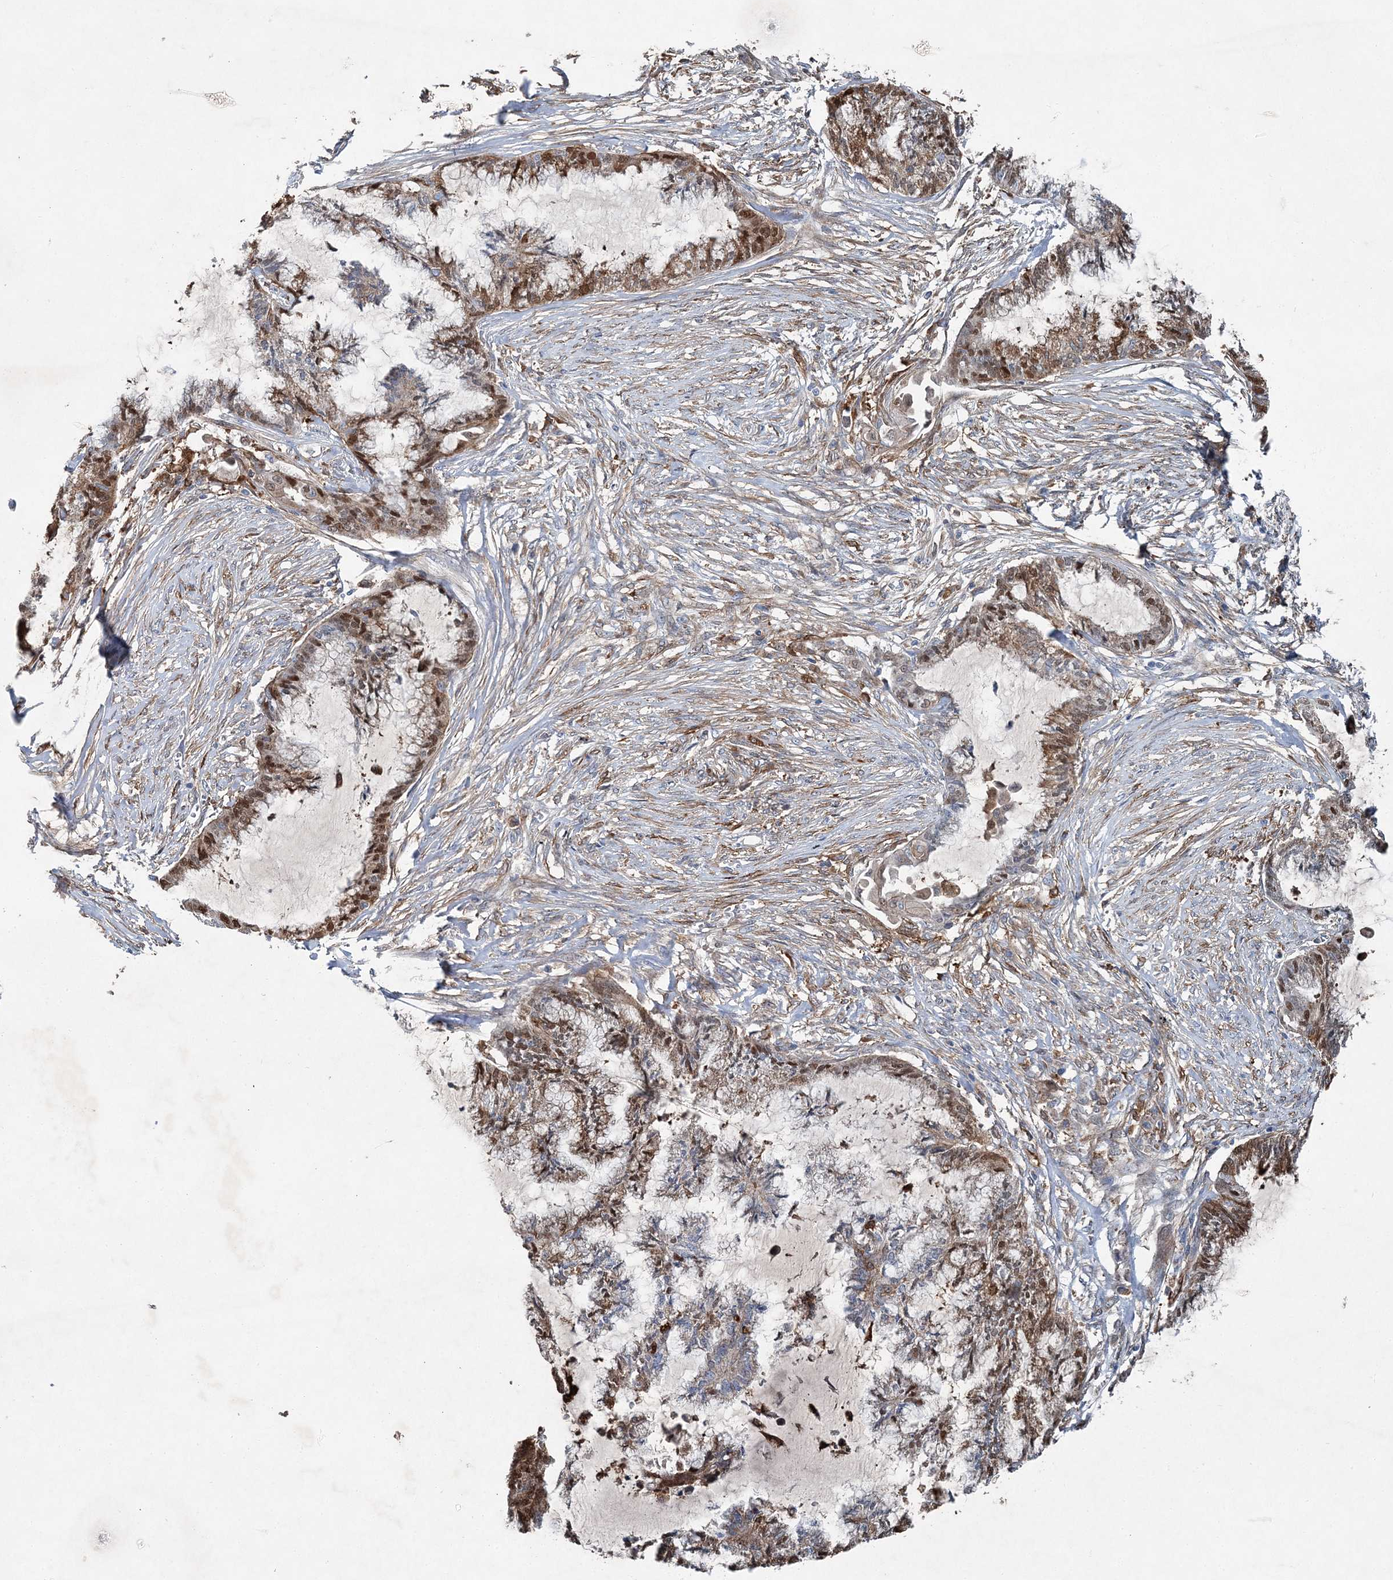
{"staining": {"intensity": "moderate", "quantity": ">75%", "location": "cytoplasmic/membranous,nuclear"}, "tissue": "endometrial cancer", "cell_type": "Tumor cells", "image_type": "cancer", "snomed": [{"axis": "morphology", "description": "Adenocarcinoma, NOS"}, {"axis": "topography", "description": "Endometrium"}], "caption": "Moderate cytoplasmic/membranous and nuclear staining for a protein is present in about >75% of tumor cells of endometrial cancer (adenocarcinoma) using immunohistochemistry.", "gene": "SPOPL", "patient": {"sex": "female", "age": 86}}